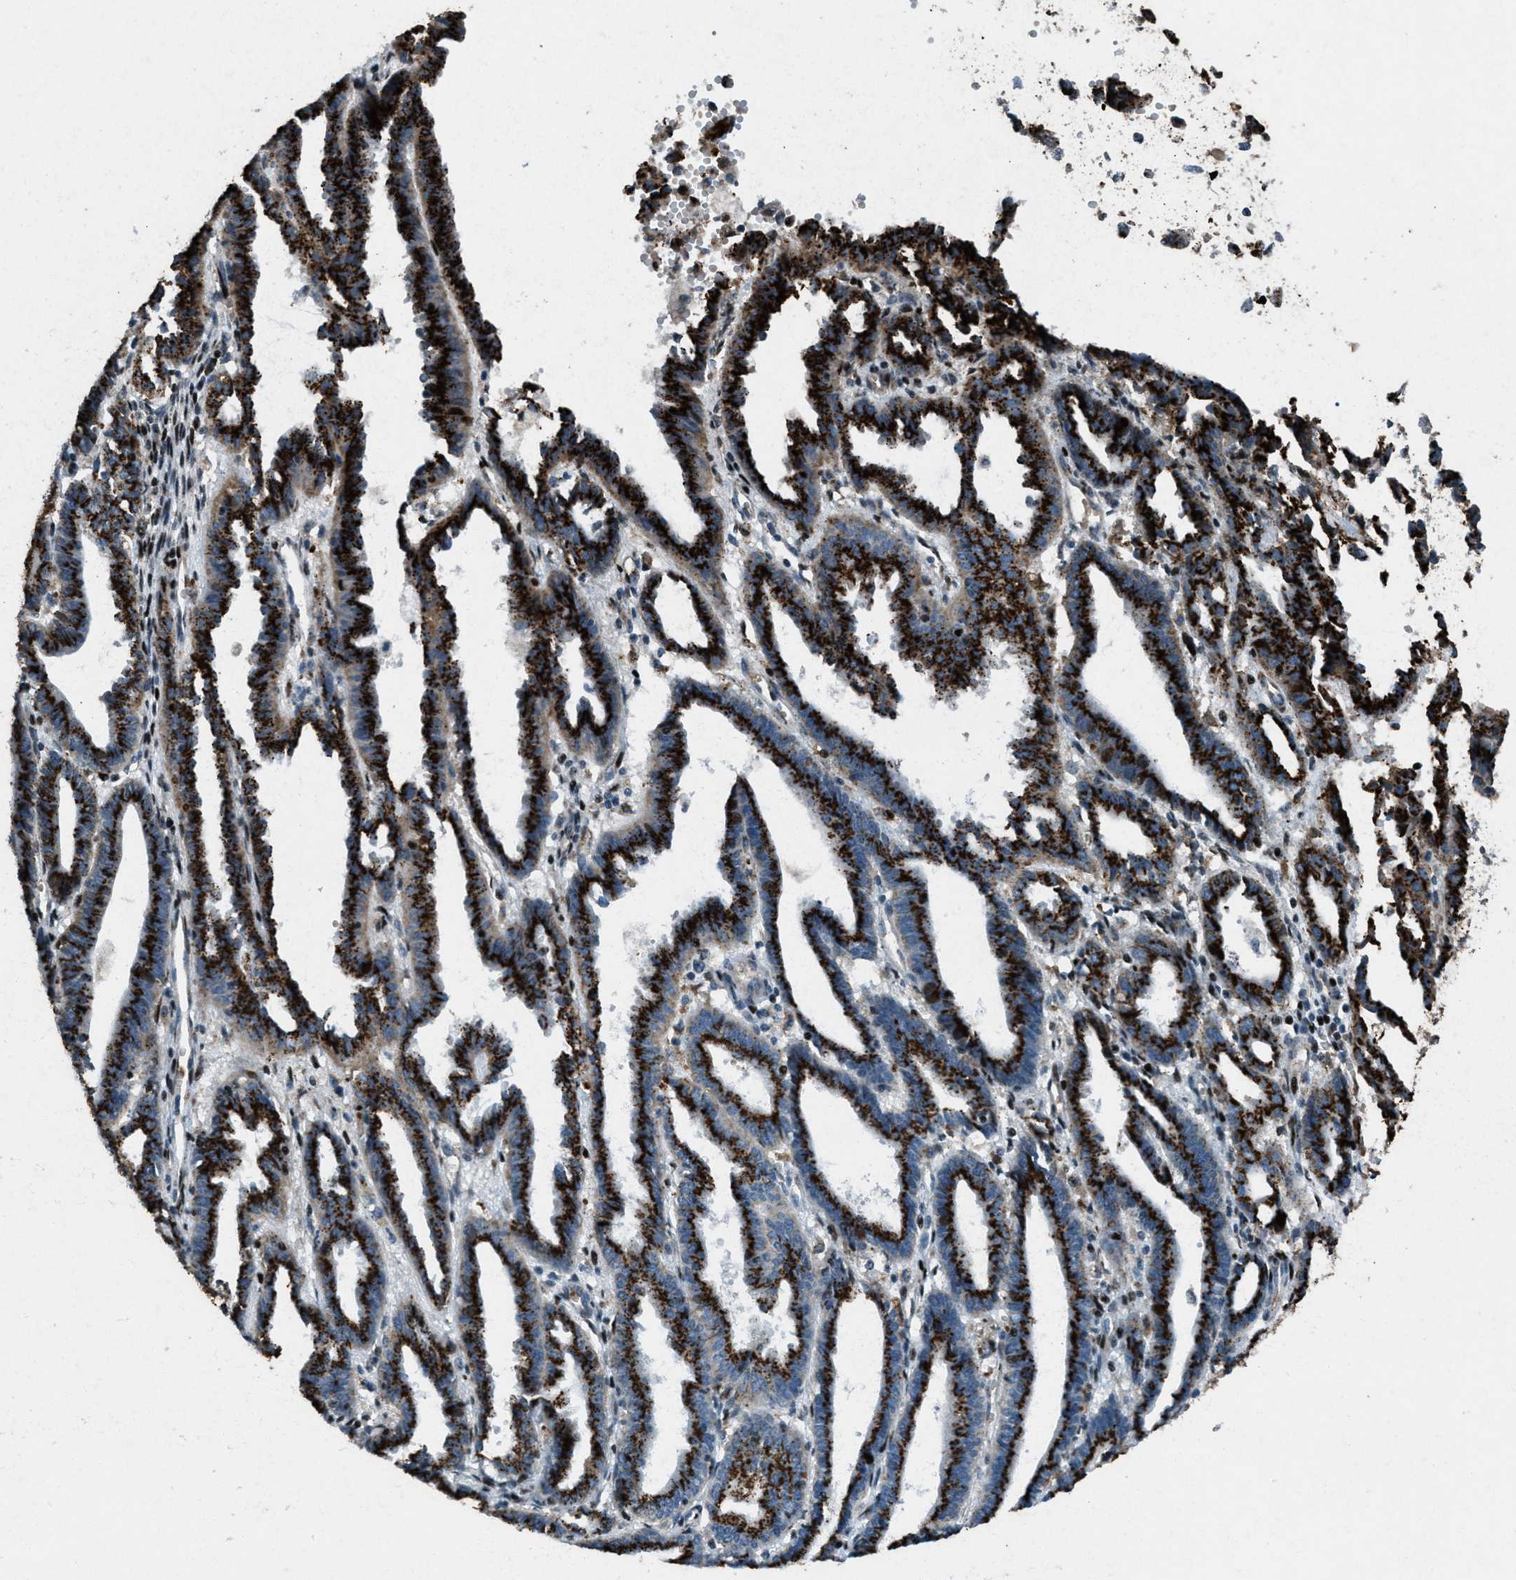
{"staining": {"intensity": "strong", "quantity": ">75%", "location": "cytoplasmic/membranous"}, "tissue": "endometrial cancer", "cell_type": "Tumor cells", "image_type": "cancer", "snomed": [{"axis": "morphology", "description": "Adenocarcinoma, NOS"}, {"axis": "topography", "description": "Uterus"}], "caption": "Endometrial cancer stained with a brown dye reveals strong cytoplasmic/membranous positive positivity in about >75% of tumor cells.", "gene": "GPC6", "patient": {"sex": "female", "age": 83}}